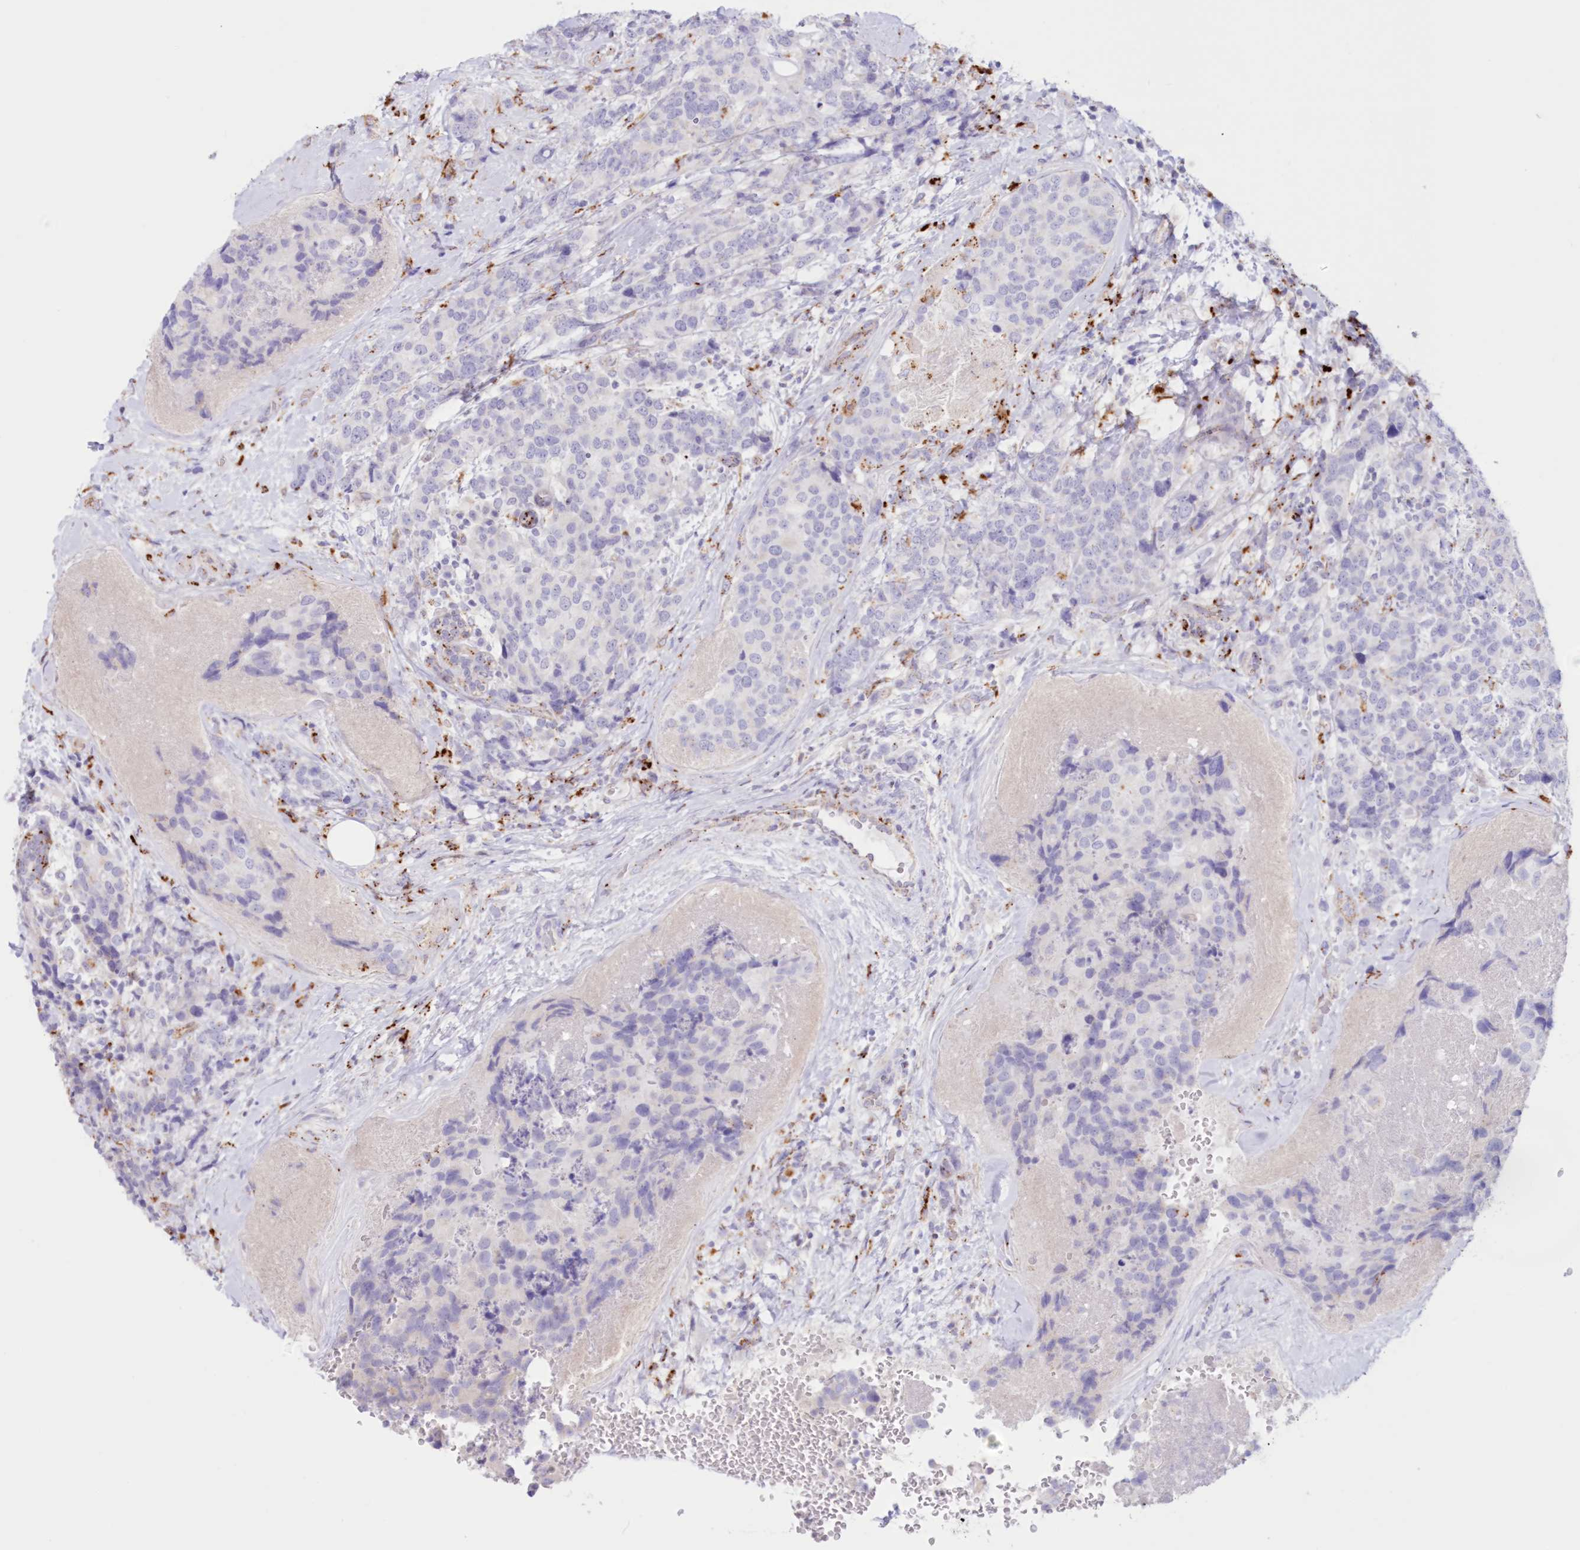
{"staining": {"intensity": "negative", "quantity": "none", "location": "none"}, "tissue": "breast cancer", "cell_type": "Tumor cells", "image_type": "cancer", "snomed": [{"axis": "morphology", "description": "Lobular carcinoma"}, {"axis": "topography", "description": "Breast"}], "caption": "Immunohistochemistry (IHC) photomicrograph of breast cancer (lobular carcinoma) stained for a protein (brown), which exhibits no positivity in tumor cells. (Brightfield microscopy of DAB IHC at high magnification).", "gene": "TPP1", "patient": {"sex": "female", "age": 59}}